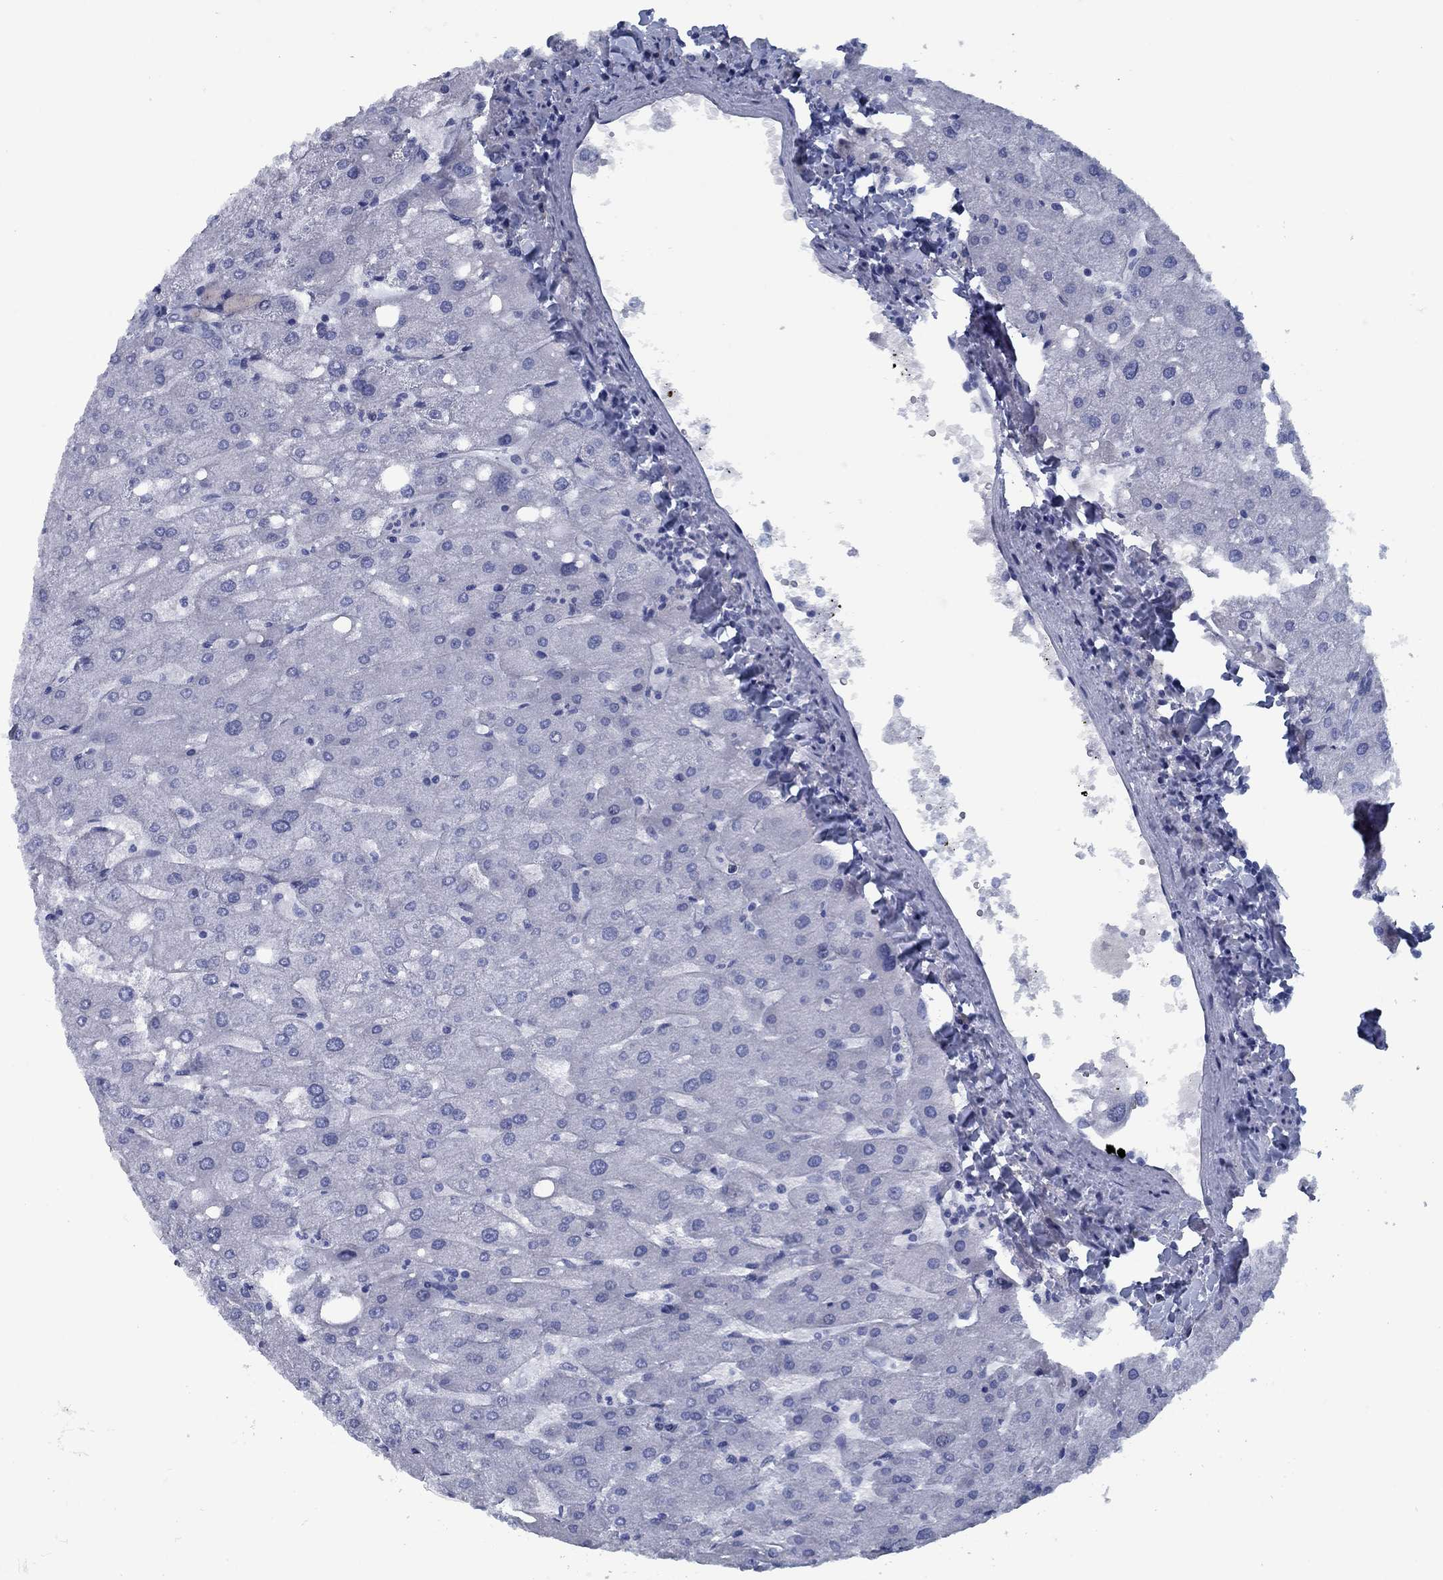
{"staining": {"intensity": "negative", "quantity": "none", "location": "none"}, "tissue": "liver", "cell_type": "Cholangiocytes", "image_type": "normal", "snomed": [{"axis": "morphology", "description": "Normal tissue, NOS"}, {"axis": "topography", "description": "Liver"}], "caption": "IHC of unremarkable liver exhibits no staining in cholangiocytes.", "gene": "PNMA8A", "patient": {"sex": "male", "age": 67}}